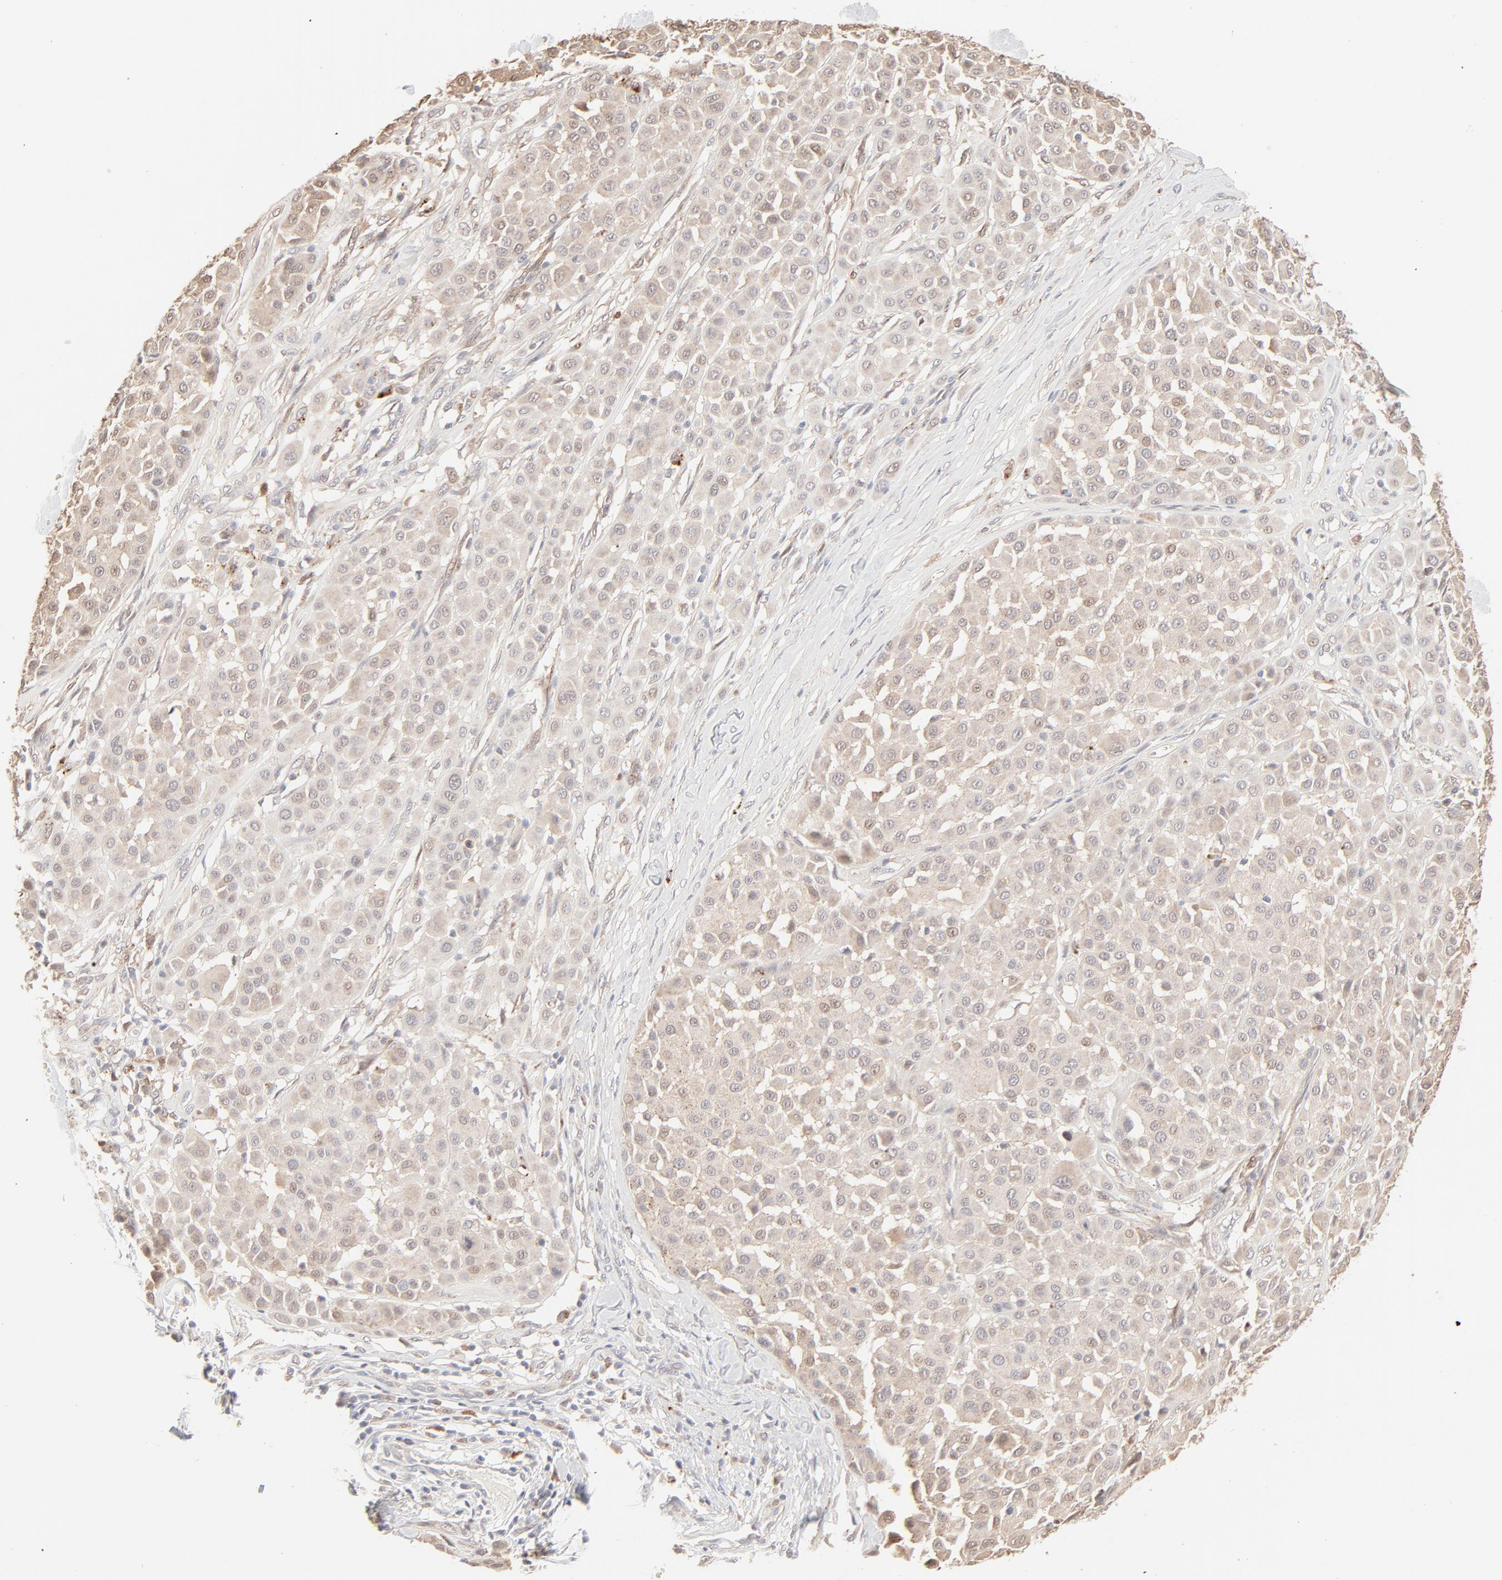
{"staining": {"intensity": "weak", "quantity": ">75%", "location": "cytoplasmic/membranous"}, "tissue": "melanoma", "cell_type": "Tumor cells", "image_type": "cancer", "snomed": [{"axis": "morphology", "description": "Malignant melanoma, Metastatic site"}, {"axis": "topography", "description": "Soft tissue"}], "caption": "This histopathology image reveals IHC staining of human malignant melanoma (metastatic site), with low weak cytoplasmic/membranous staining in approximately >75% of tumor cells.", "gene": "LGALS2", "patient": {"sex": "male", "age": 41}}